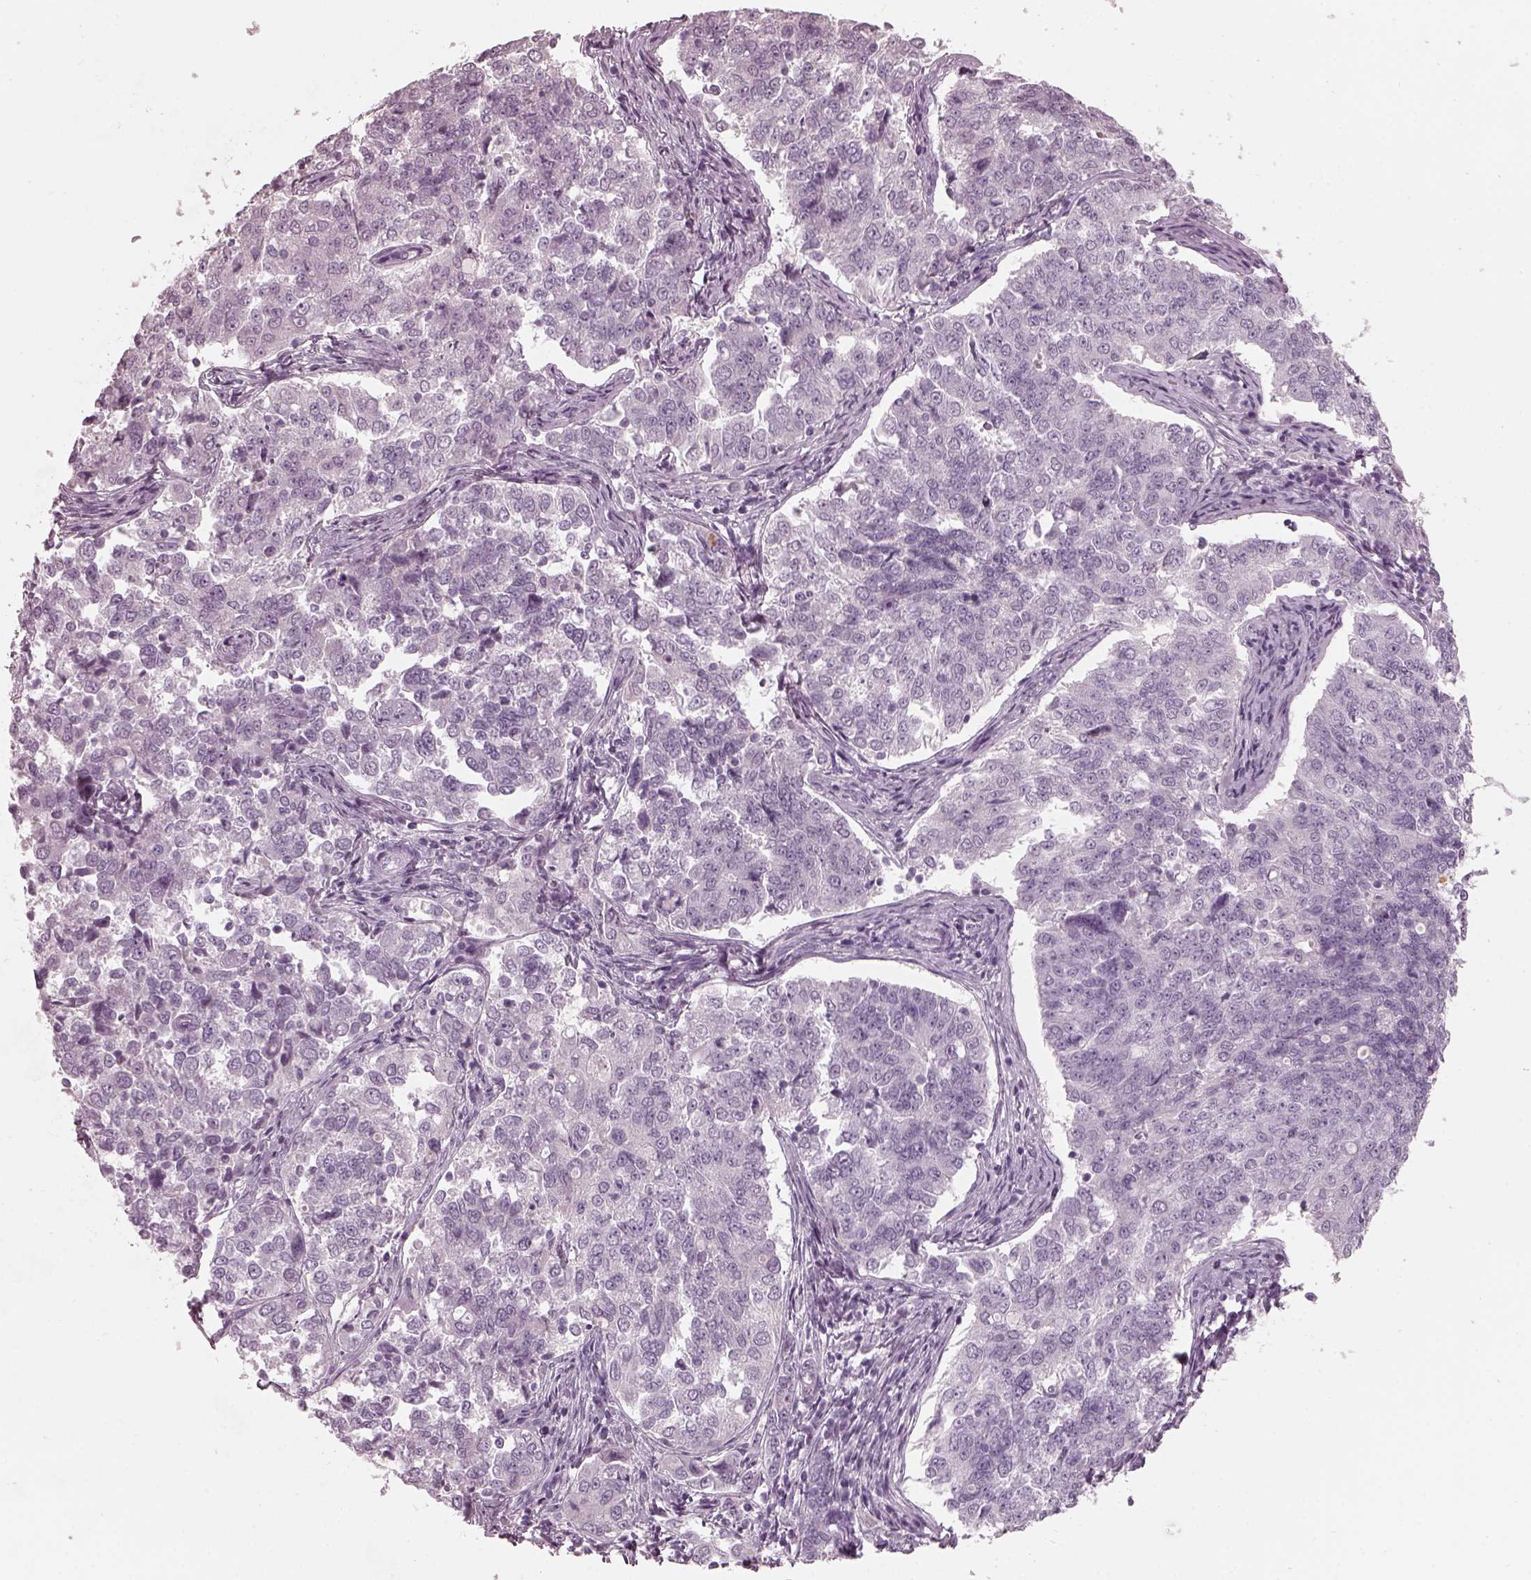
{"staining": {"intensity": "negative", "quantity": "none", "location": "none"}, "tissue": "endometrial cancer", "cell_type": "Tumor cells", "image_type": "cancer", "snomed": [{"axis": "morphology", "description": "Adenocarcinoma, NOS"}, {"axis": "topography", "description": "Endometrium"}], "caption": "This histopathology image is of adenocarcinoma (endometrial) stained with immunohistochemistry to label a protein in brown with the nuclei are counter-stained blue. There is no expression in tumor cells.", "gene": "RCVRN", "patient": {"sex": "female", "age": 43}}